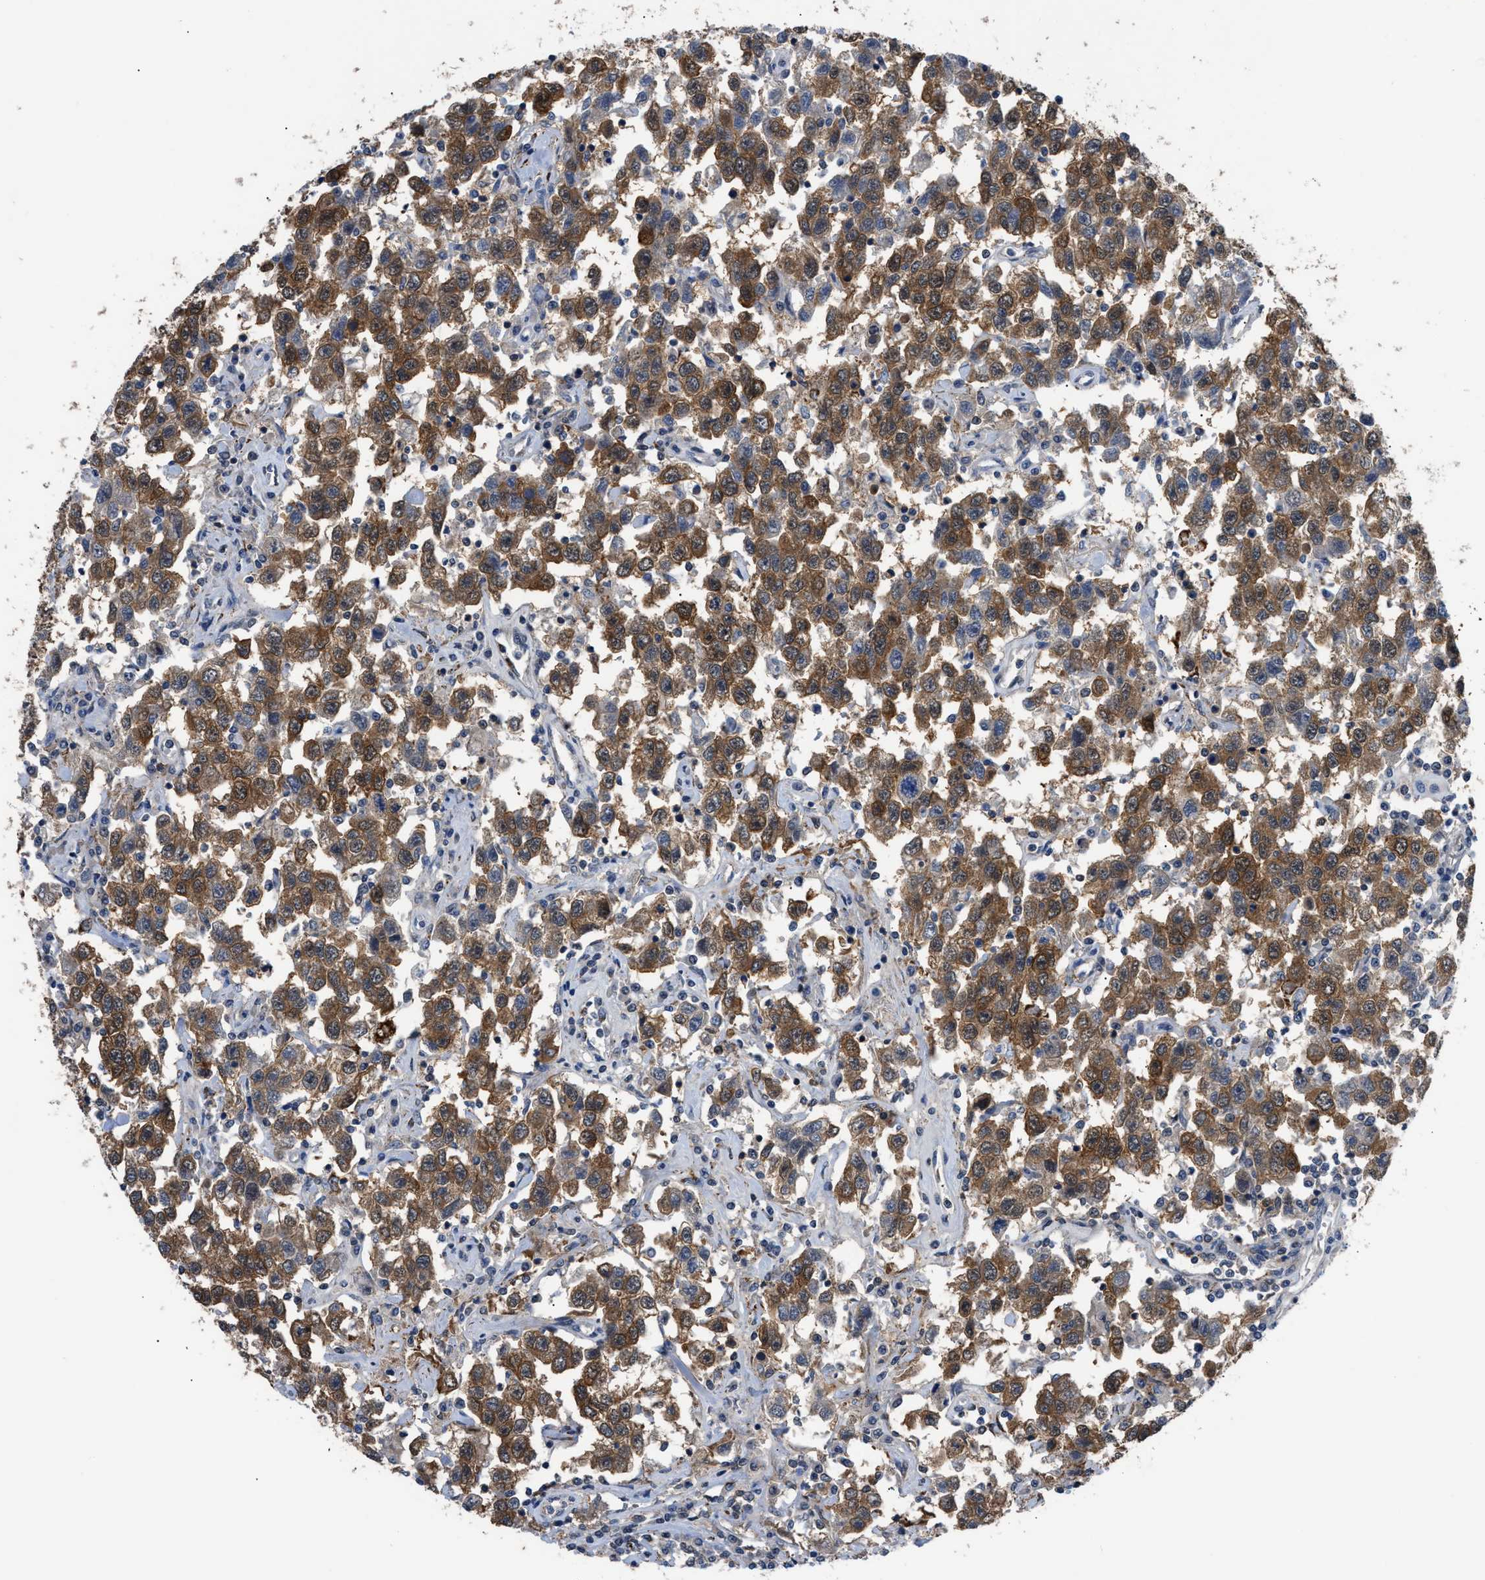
{"staining": {"intensity": "moderate", "quantity": ">75%", "location": "cytoplasmic/membranous"}, "tissue": "testis cancer", "cell_type": "Tumor cells", "image_type": "cancer", "snomed": [{"axis": "morphology", "description": "Seminoma, NOS"}, {"axis": "topography", "description": "Testis"}], "caption": "A photomicrograph showing moderate cytoplasmic/membranous staining in about >75% of tumor cells in seminoma (testis), as visualized by brown immunohistochemical staining.", "gene": "TMEM45B", "patient": {"sex": "male", "age": 41}}